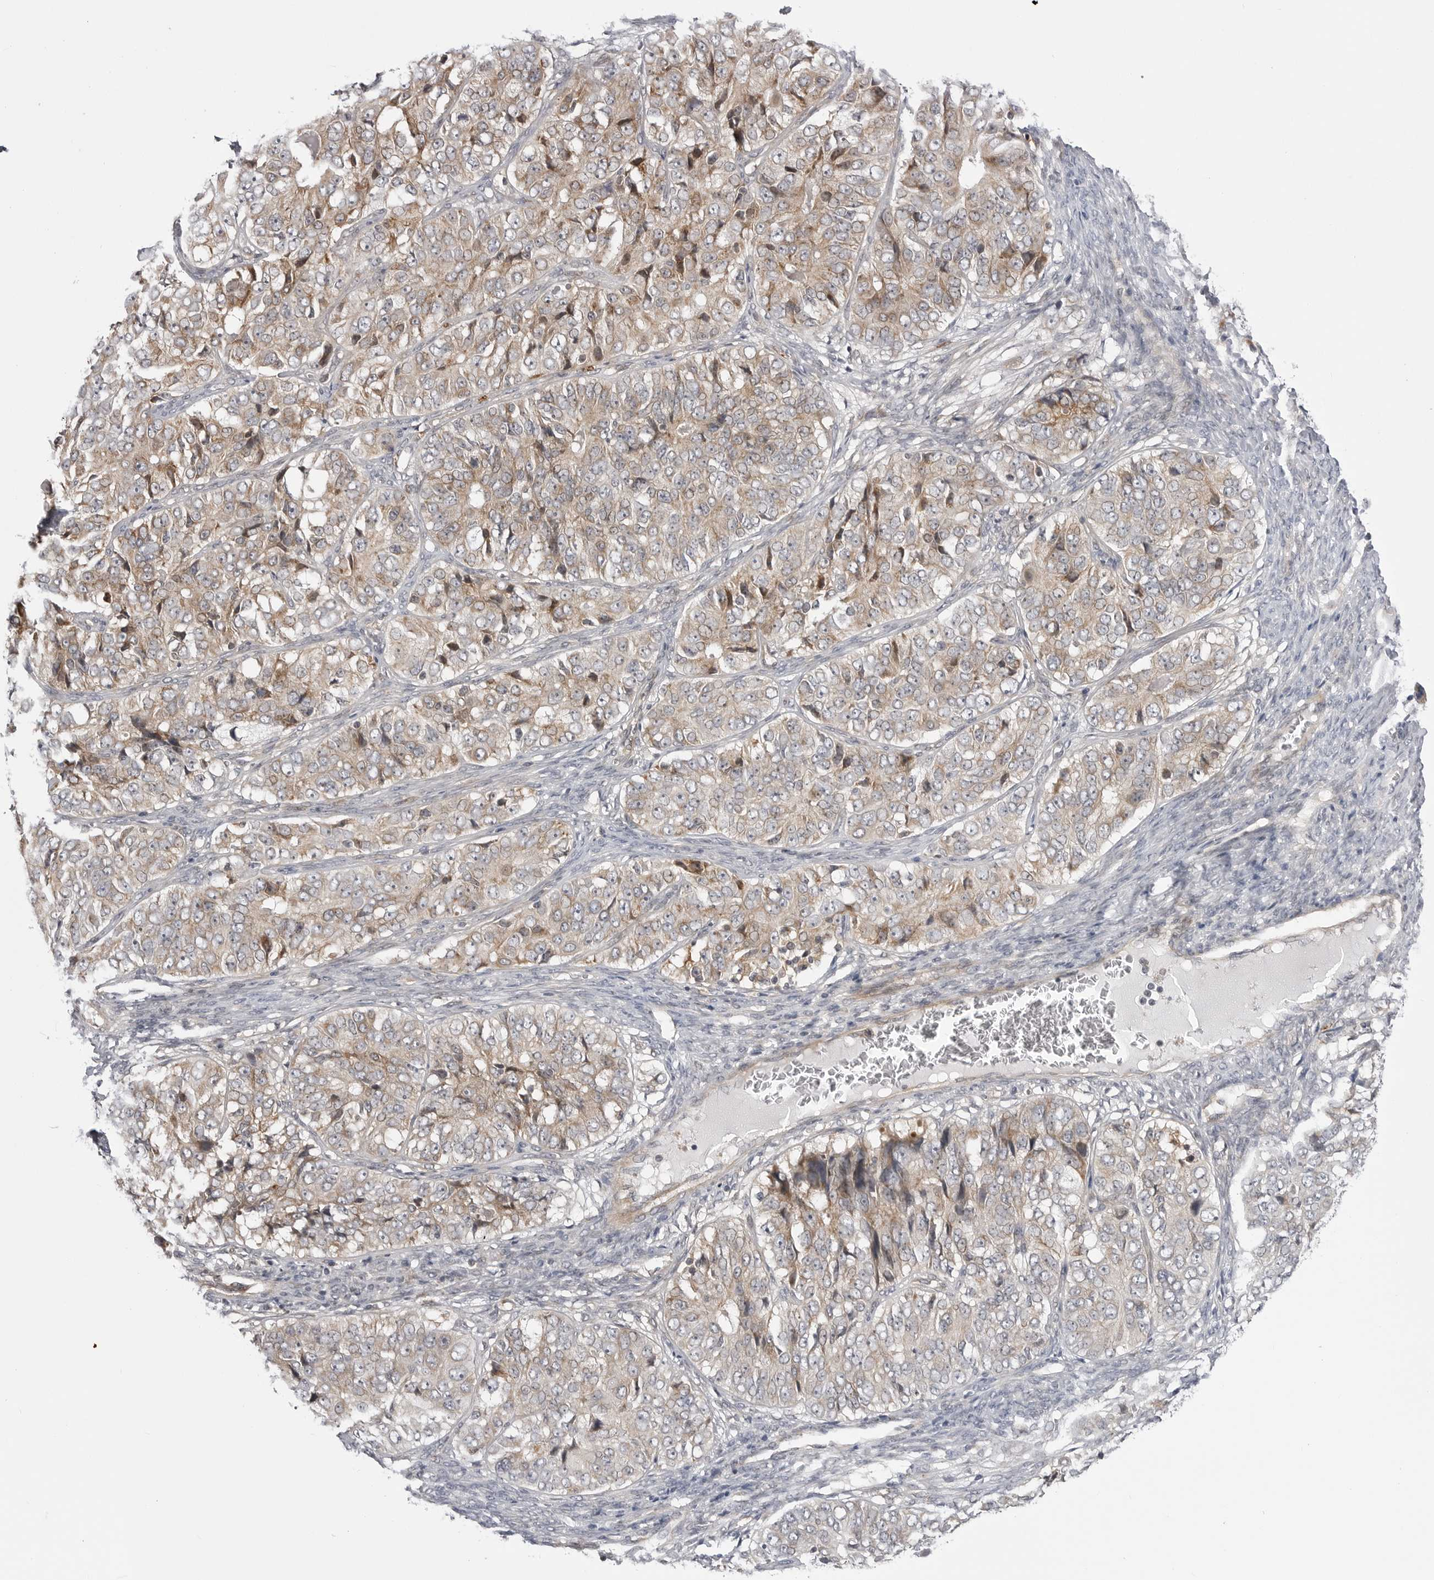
{"staining": {"intensity": "weak", "quantity": ">75%", "location": "cytoplasmic/membranous"}, "tissue": "ovarian cancer", "cell_type": "Tumor cells", "image_type": "cancer", "snomed": [{"axis": "morphology", "description": "Carcinoma, endometroid"}, {"axis": "topography", "description": "Ovary"}], "caption": "The micrograph exhibits a brown stain indicating the presence of a protein in the cytoplasmic/membranous of tumor cells in ovarian endometroid carcinoma.", "gene": "CCDC18", "patient": {"sex": "female", "age": 51}}